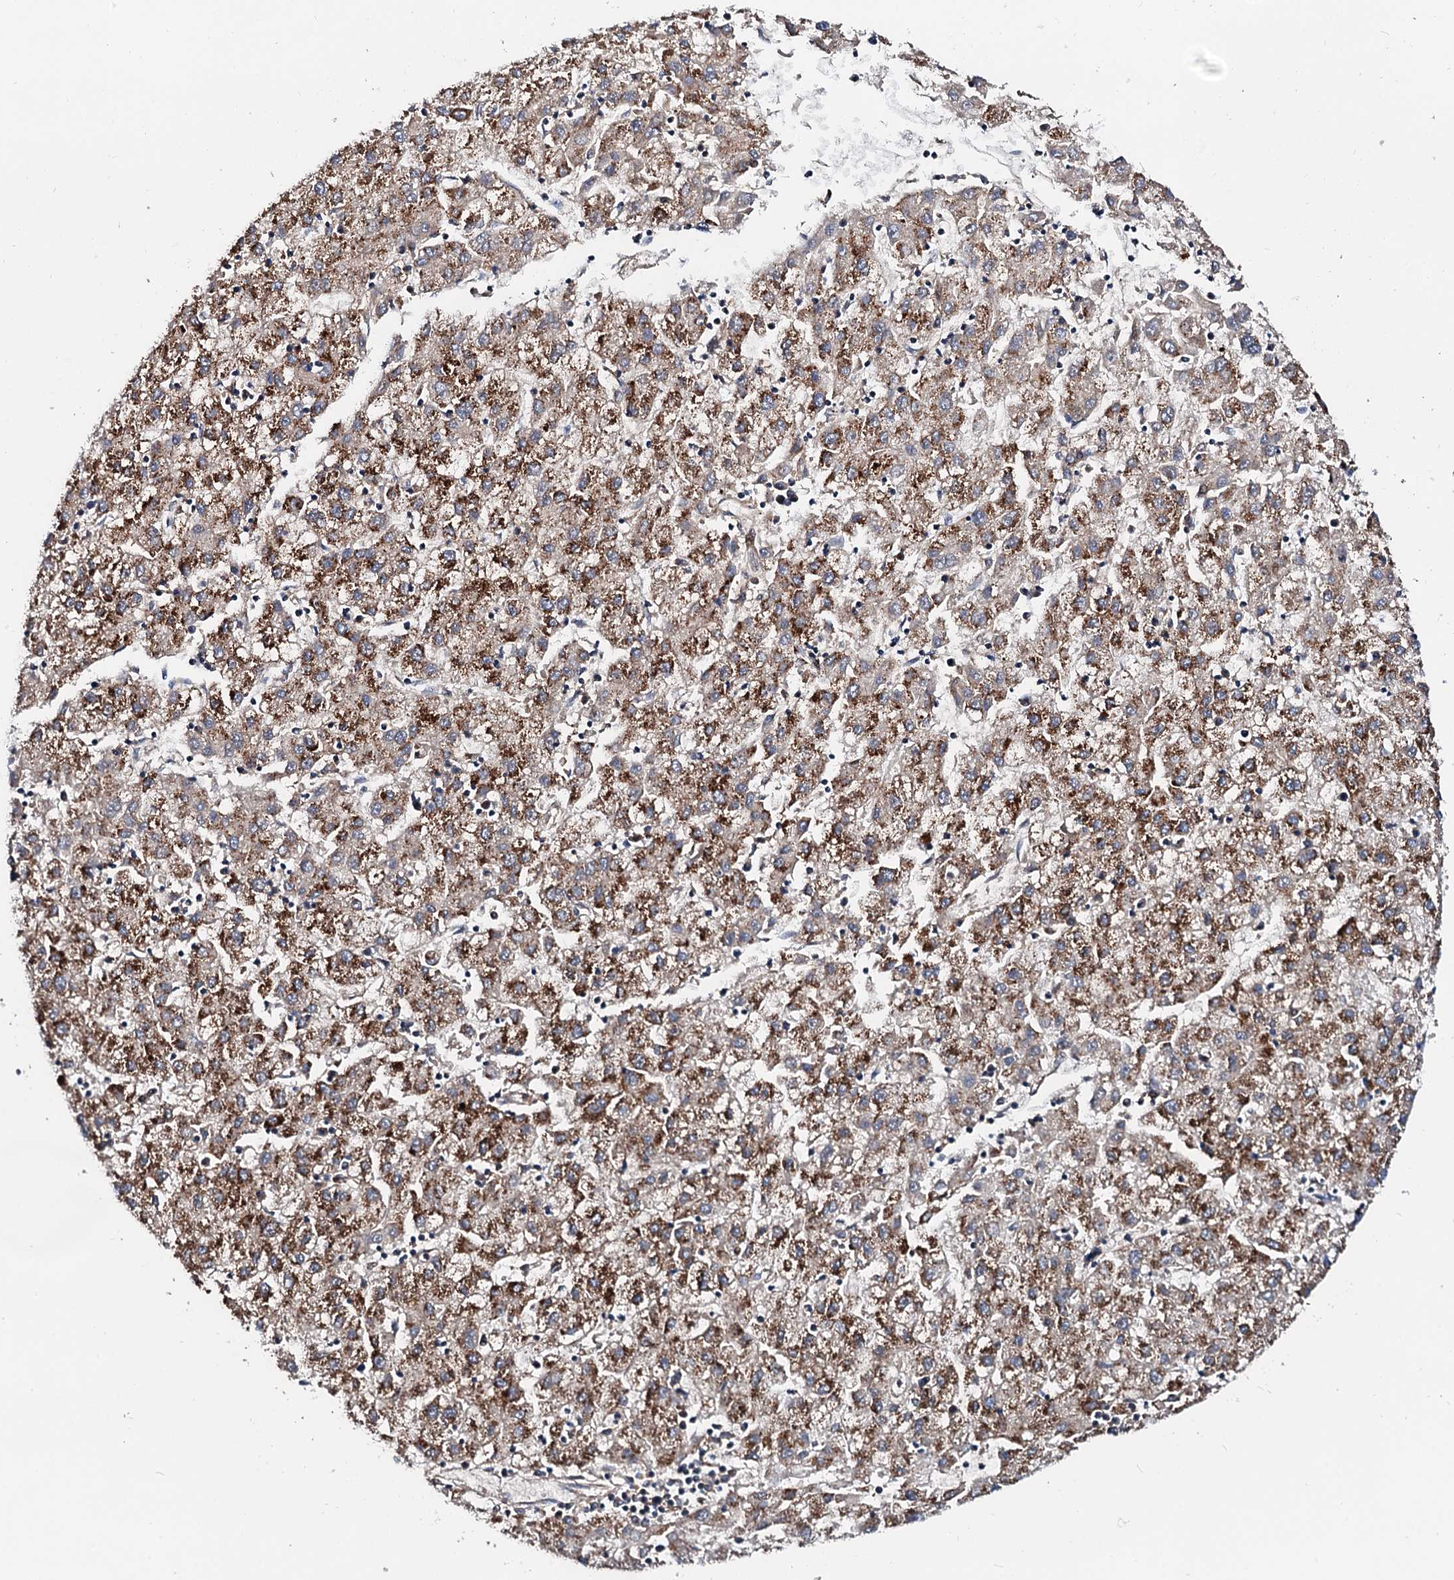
{"staining": {"intensity": "moderate", "quantity": ">75%", "location": "cytoplasmic/membranous"}, "tissue": "liver cancer", "cell_type": "Tumor cells", "image_type": "cancer", "snomed": [{"axis": "morphology", "description": "Carcinoma, Hepatocellular, NOS"}, {"axis": "topography", "description": "Liver"}], "caption": "Immunohistochemical staining of human hepatocellular carcinoma (liver) shows medium levels of moderate cytoplasmic/membranous protein positivity in approximately >75% of tumor cells.", "gene": "SLC10A7", "patient": {"sex": "male", "age": 72}}